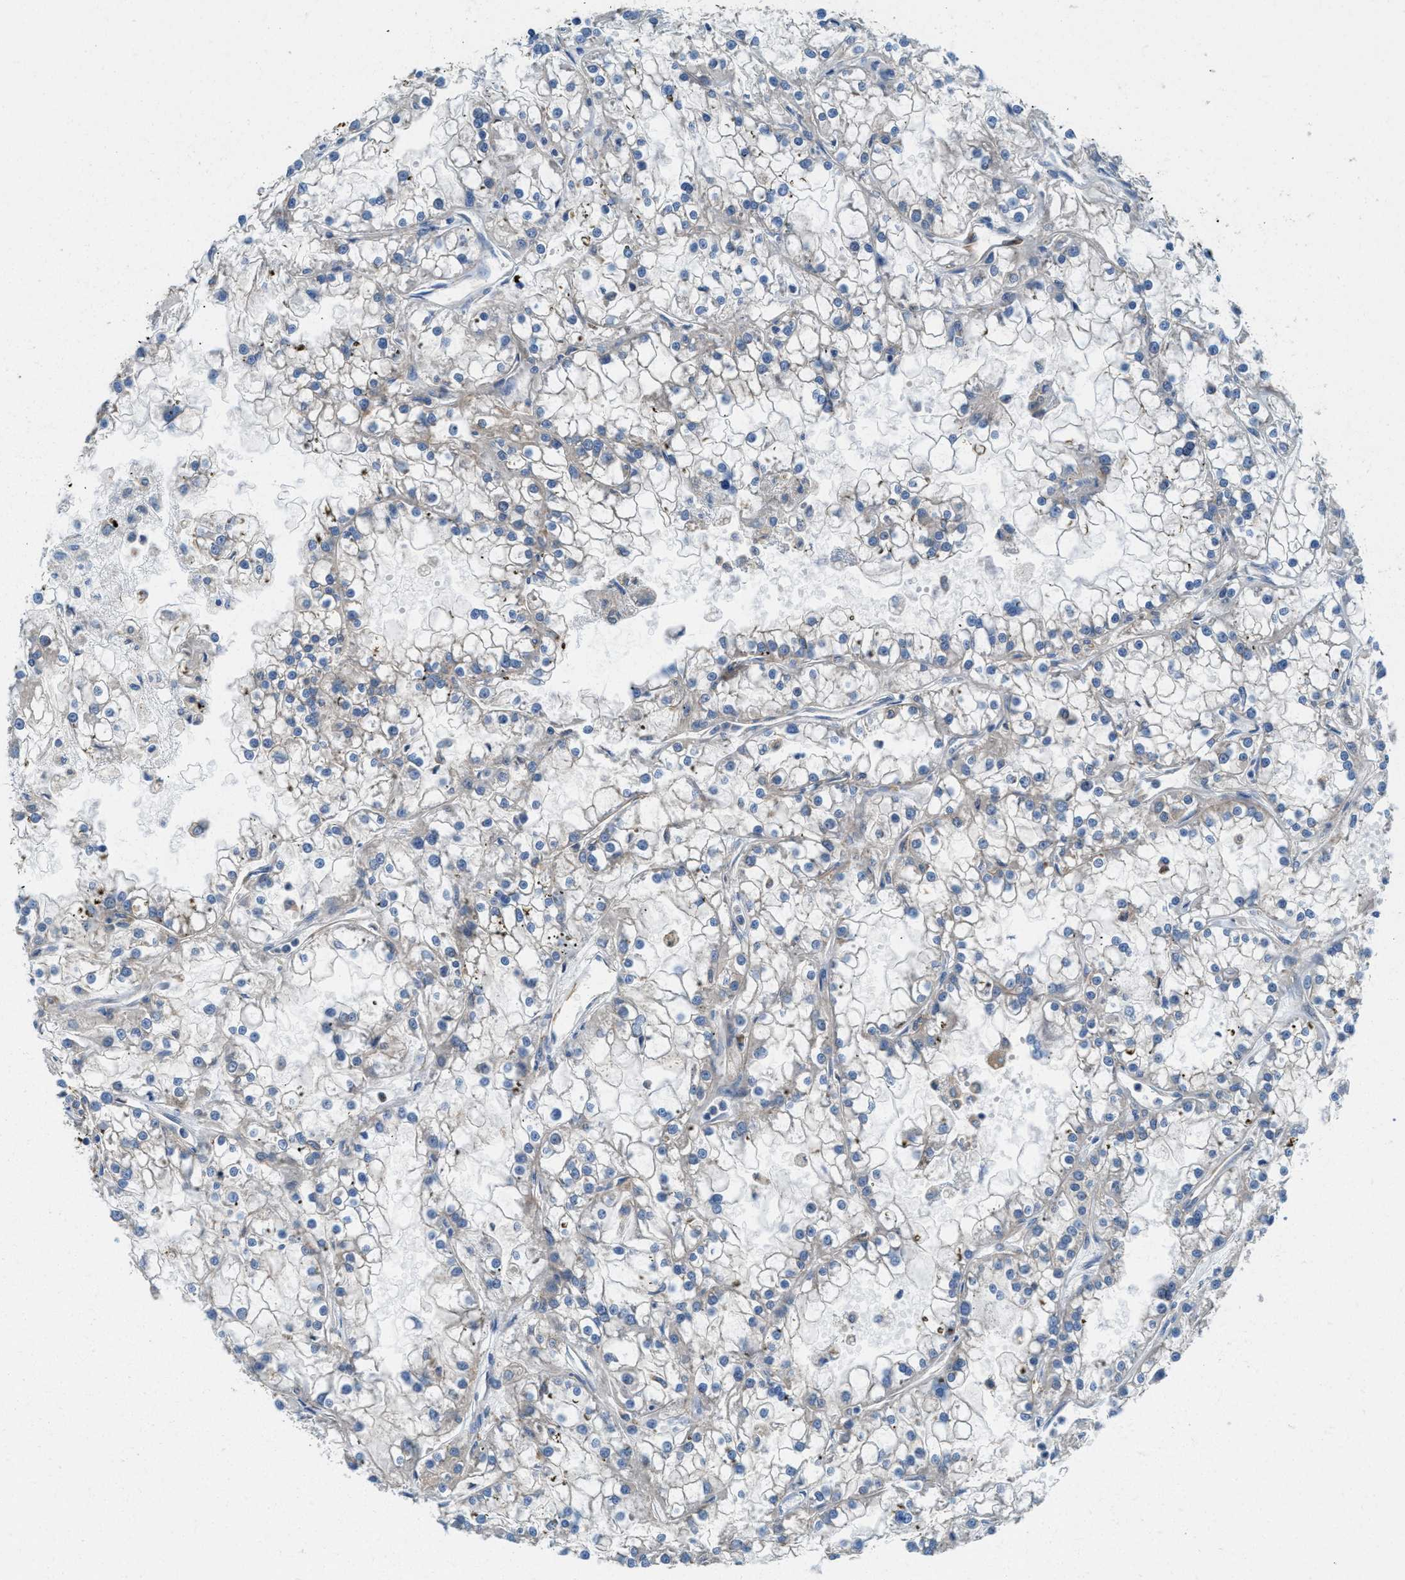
{"staining": {"intensity": "negative", "quantity": "none", "location": "none"}, "tissue": "renal cancer", "cell_type": "Tumor cells", "image_type": "cancer", "snomed": [{"axis": "morphology", "description": "Adenocarcinoma, NOS"}, {"axis": "topography", "description": "Kidney"}], "caption": "This image is of renal adenocarcinoma stained with immunohistochemistry to label a protein in brown with the nuclei are counter-stained blue. There is no positivity in tumor cells. The staining is performed using DAB (3,3'-diaminobenzidine) brown chromogen with nuclei counter-stained in using hematoxylin.", "gene": "HSD17B12", "patient": {"sex": "female", "age": 52}}